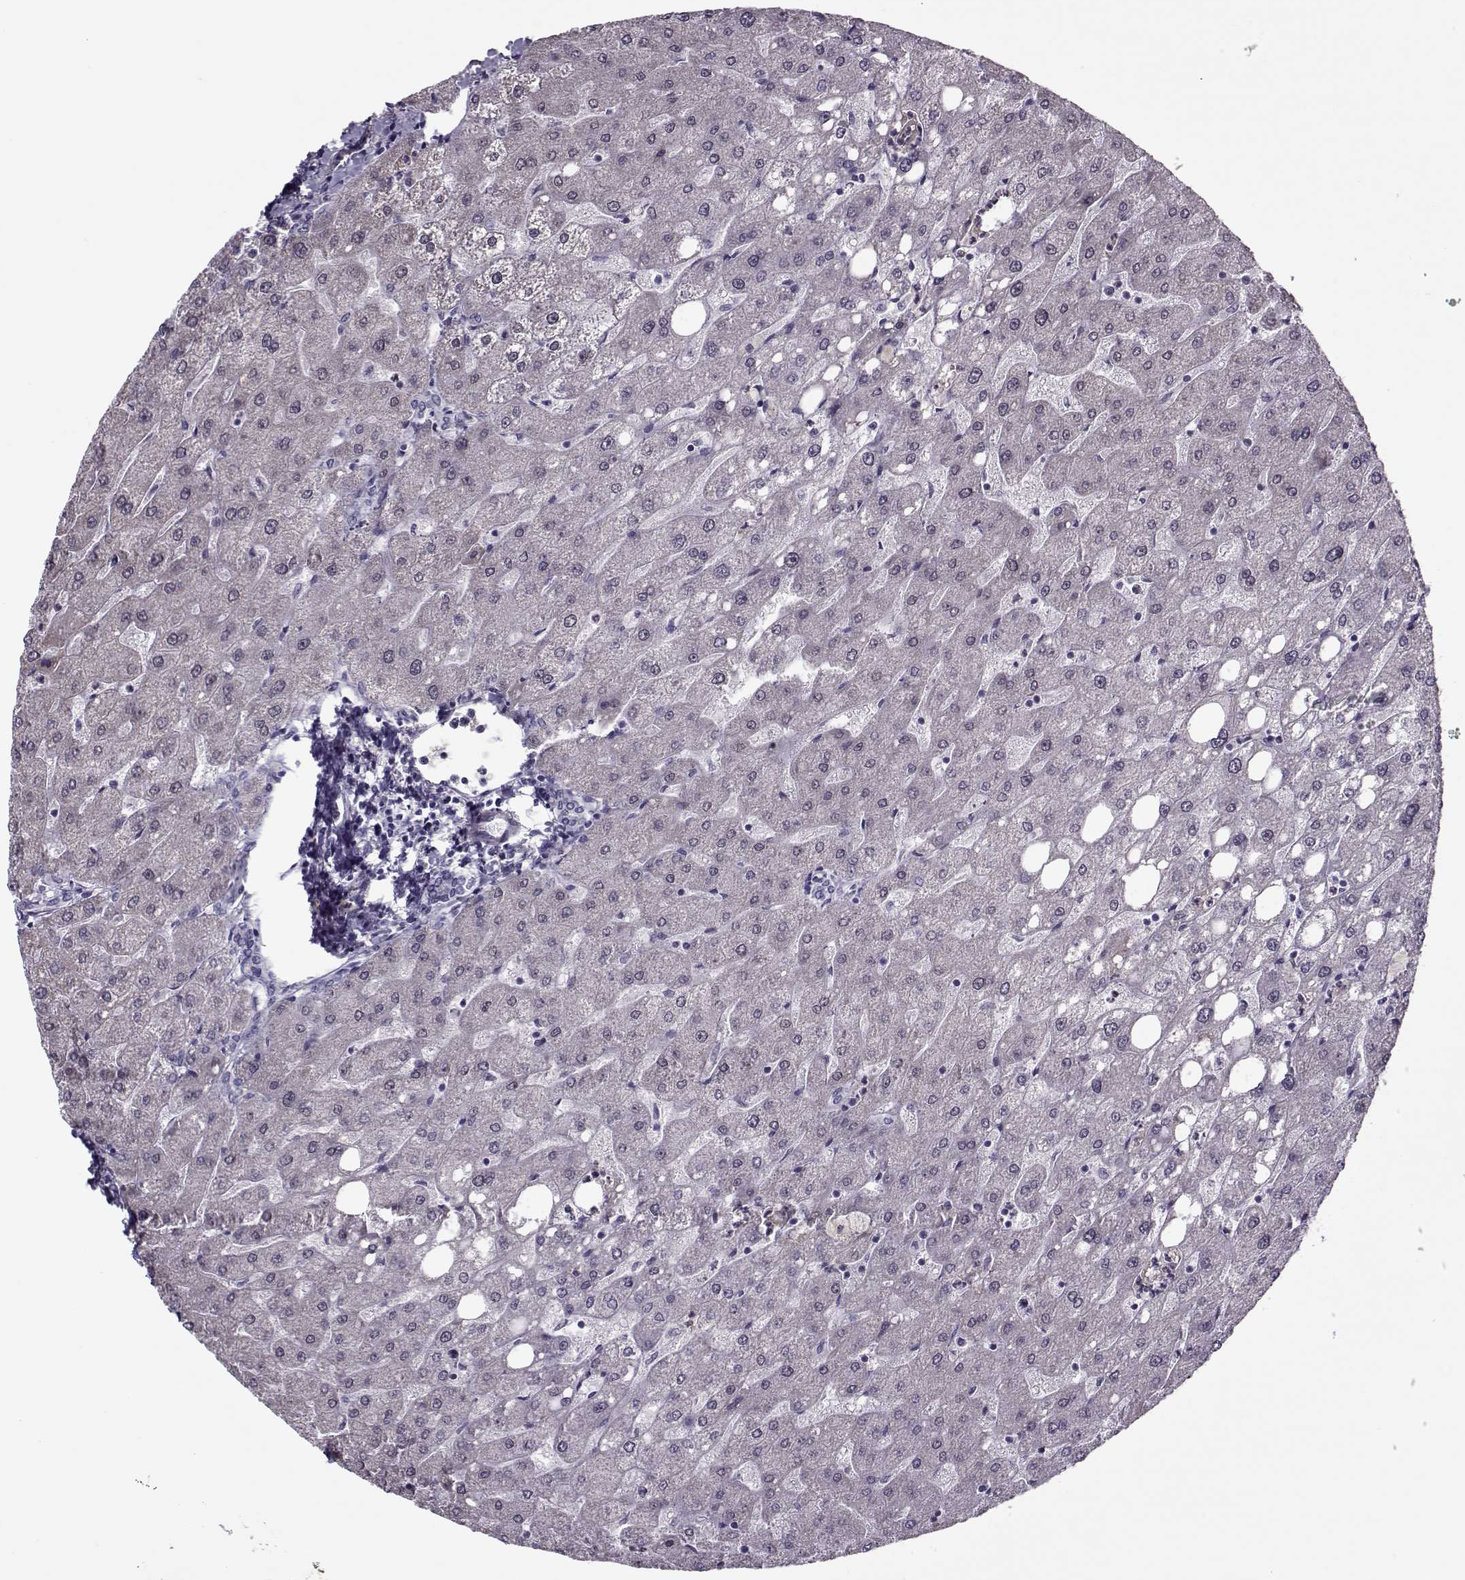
{"staining": {"intensity": "negative", "quantity": "none", "location": "none"}, "tissue": "liver", "cell_type": "Cholangiocytes", "image_type": "normal", "snomed": [{"axis": "morphology", "description": "Normal tissue, NOS"}, {"axis": "topography", "description": "Liver"}], "caption": "Cholangiocytes show no significant protein expression in benign liver.", "gene": "CIBAR1", "patient": {"sex": "male", "age": 67}}